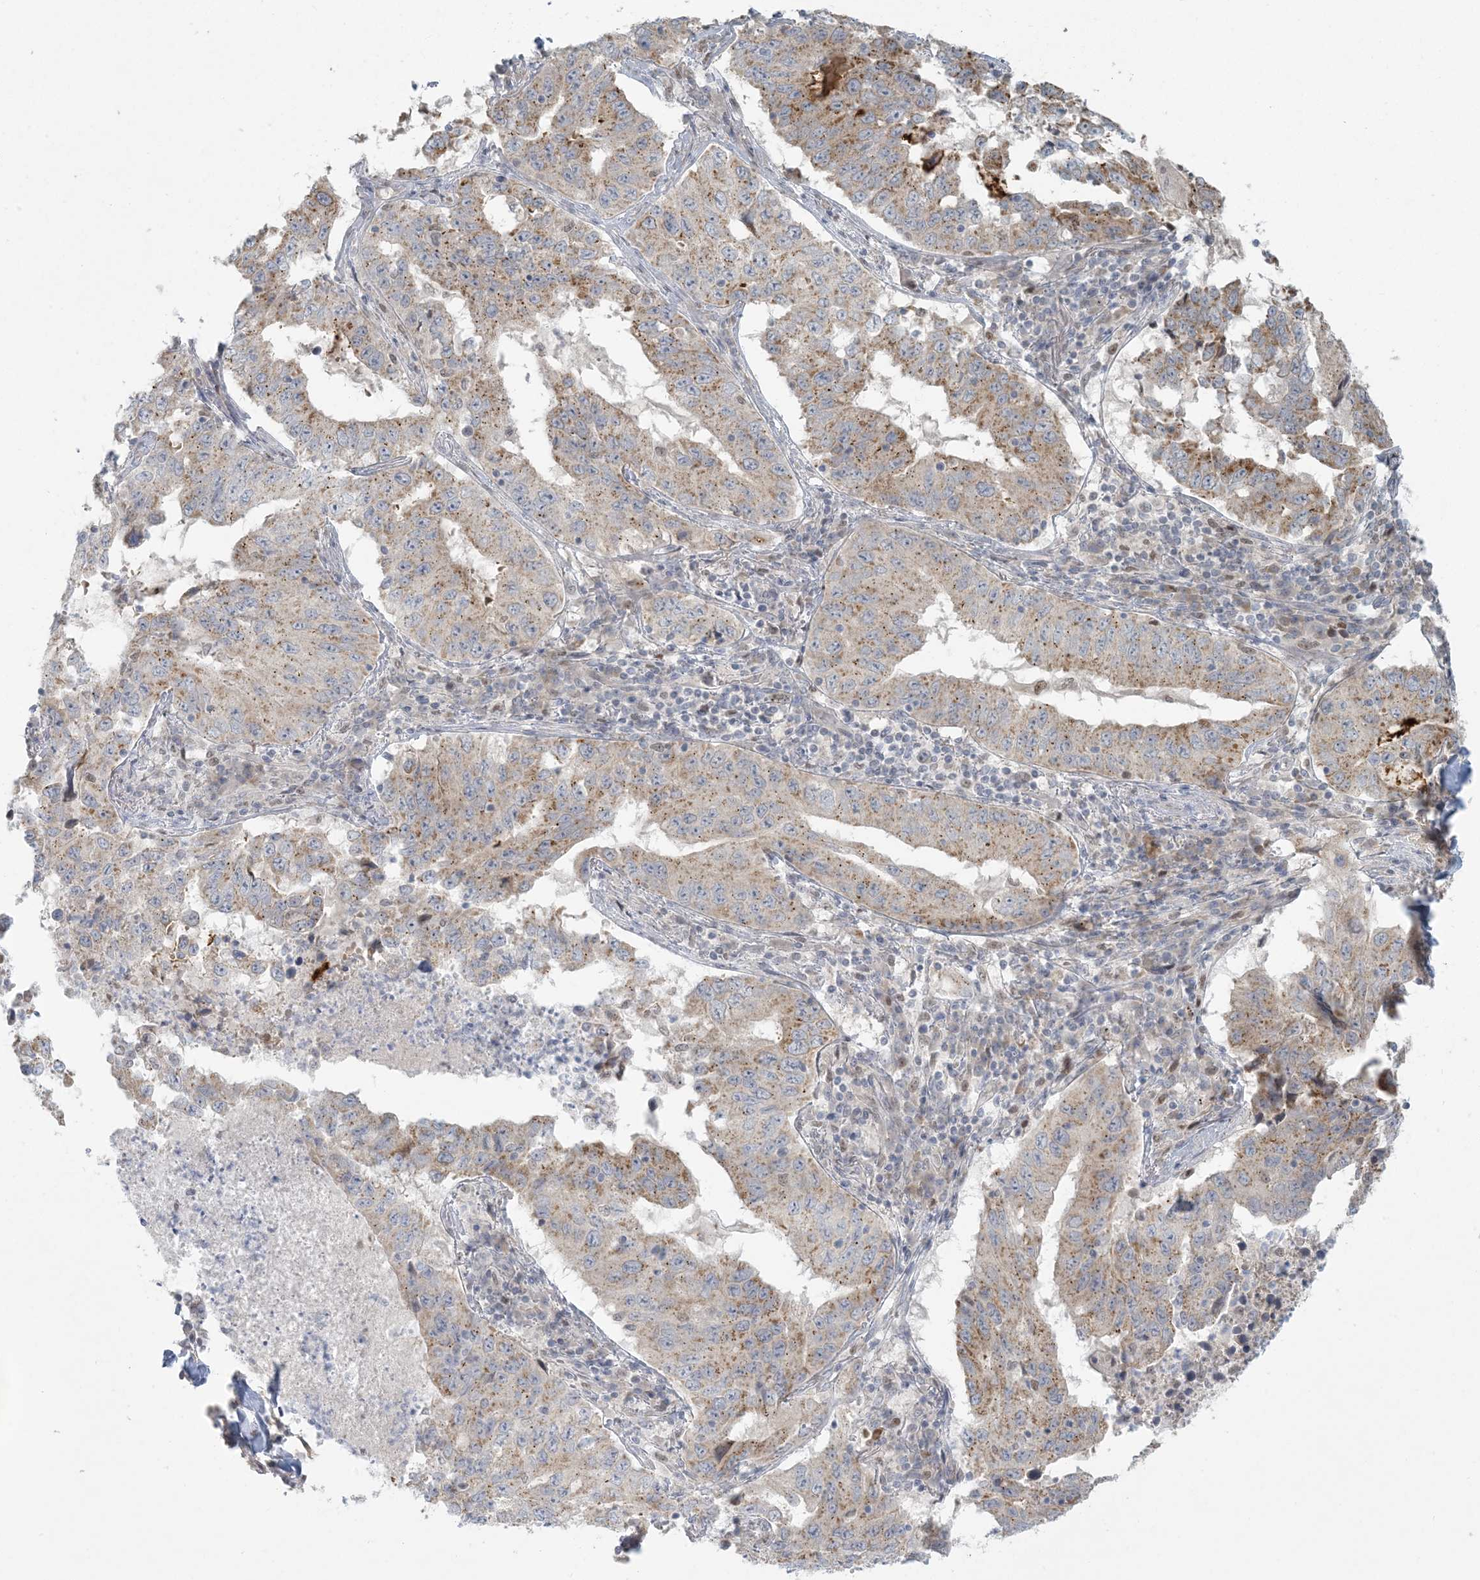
{"staining": {"intensity": "moderate", "quantity": ">75%", "location": "cytoplasmic/membranous"}, "tissue": "lung cancer", "cell_type": "Tumor cells", "image_type": "cancer", "snomed": [{"axis": "morphology", "description": "Adenocarcinoma, NOS"}, {"axis": "topography", "description": "Lung"}], "caption": "High-magnification brightfield microscopy of lung cancer (adenocarcinoma) stained with DAB (3,3'-diaminobenzidine) (brown) and counterstained with hematoxylin (blue). tumor cells exhibit moderate cytoplasmic/membranous expression is seen in about>75% of cells.", "gene": "CTDNEP1", "patient": {"sex": "female", "age": 51}}